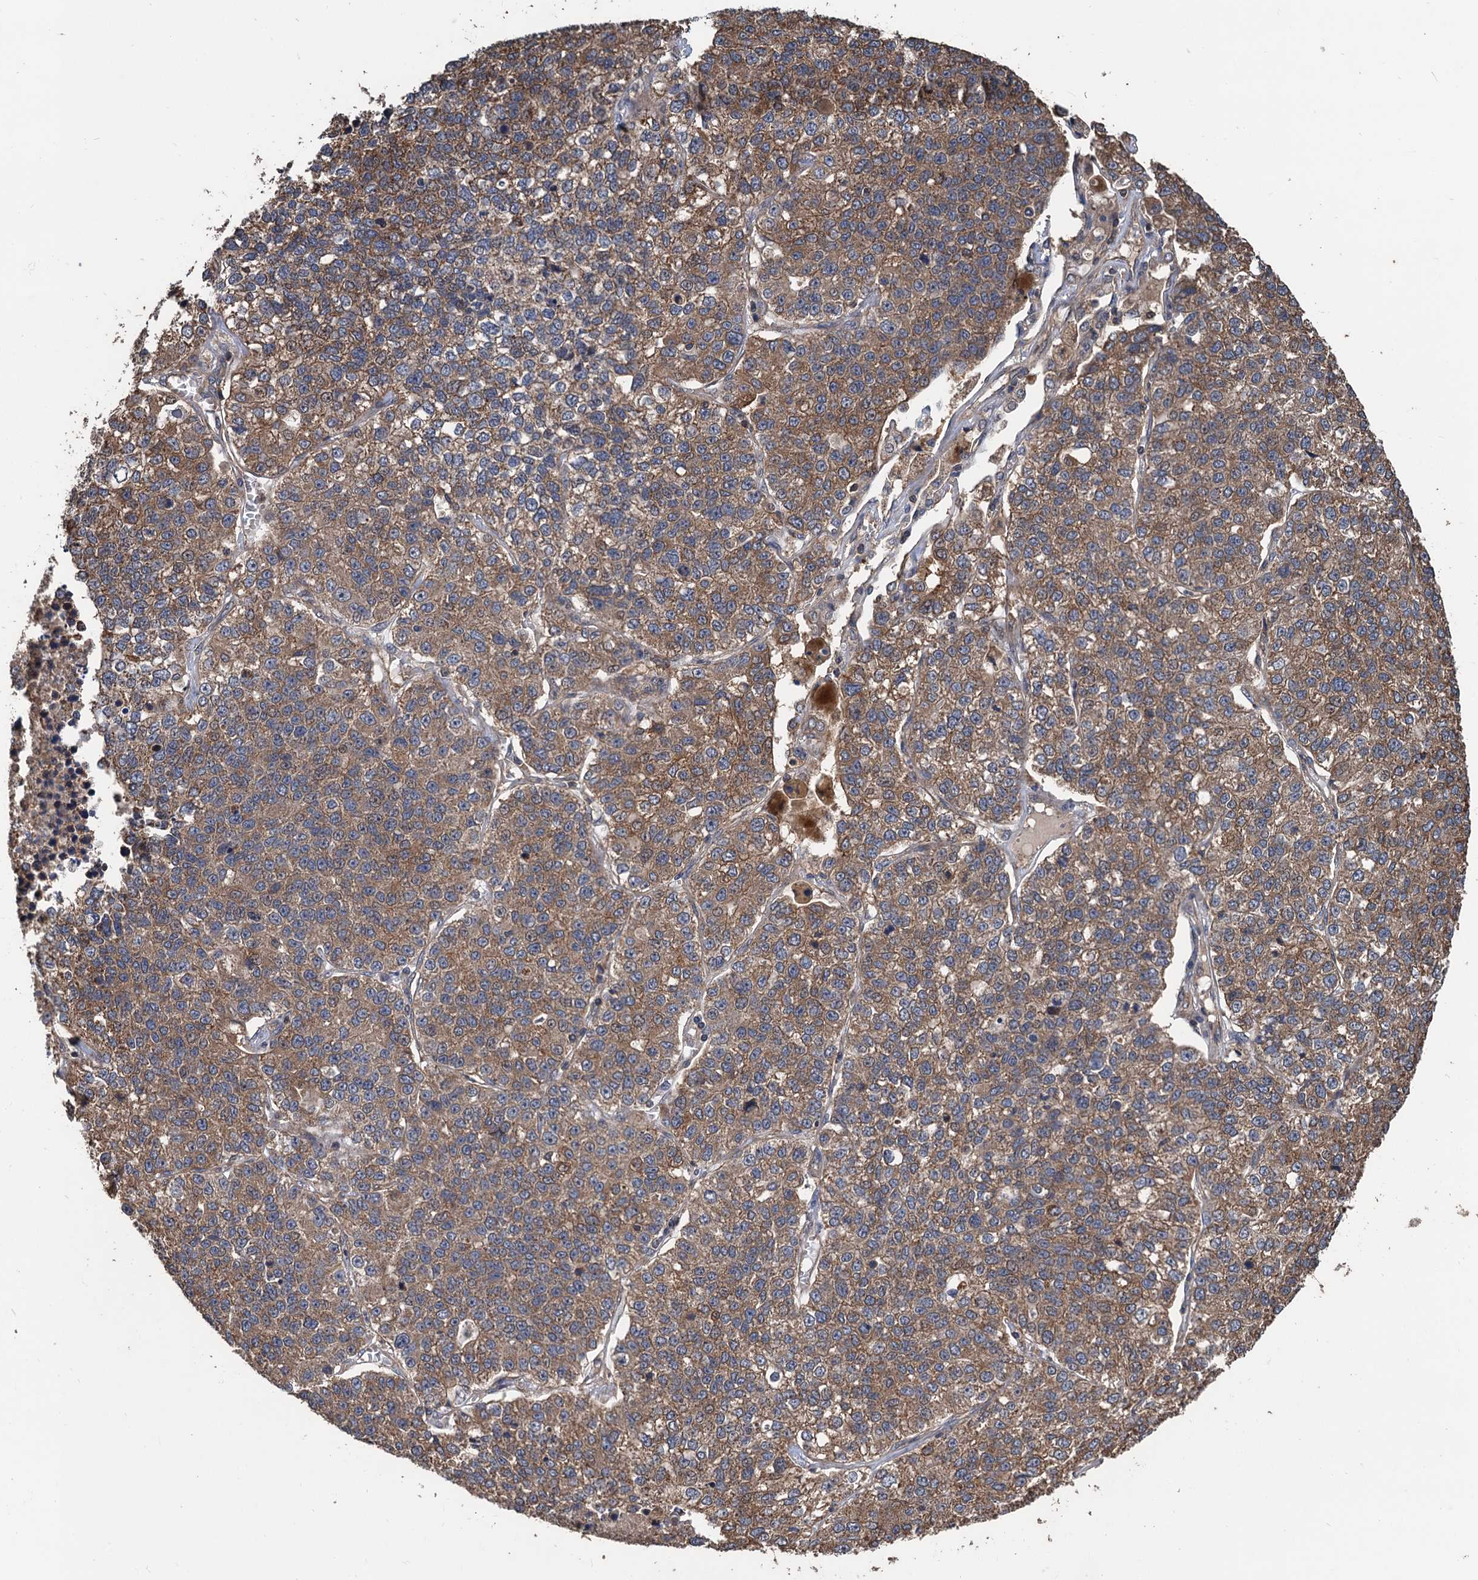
{"staining": {"intensity": "moderate", "quantity": ">75%", "location": "cytoplasmic/membranous"}, "tissue": "lung cancer", "cell_type": "Tumor cells", "image_type": "cancer", "snomed": [{"axis": "morphology", "description": "Adenocarcinoma, NOS"}, {"axis": "topography", "description": "Lung"}], "caption": "Immunohistochemical staining of lung cancer (adenocarcinoma) exhibits moderate cytoplasmic/membranous protein positivity in approximately >75% of tumor cells. Nuclei are stained in blue.", "gene": "PPP4R1", "patient": {"sex": "male", "age": 49}}